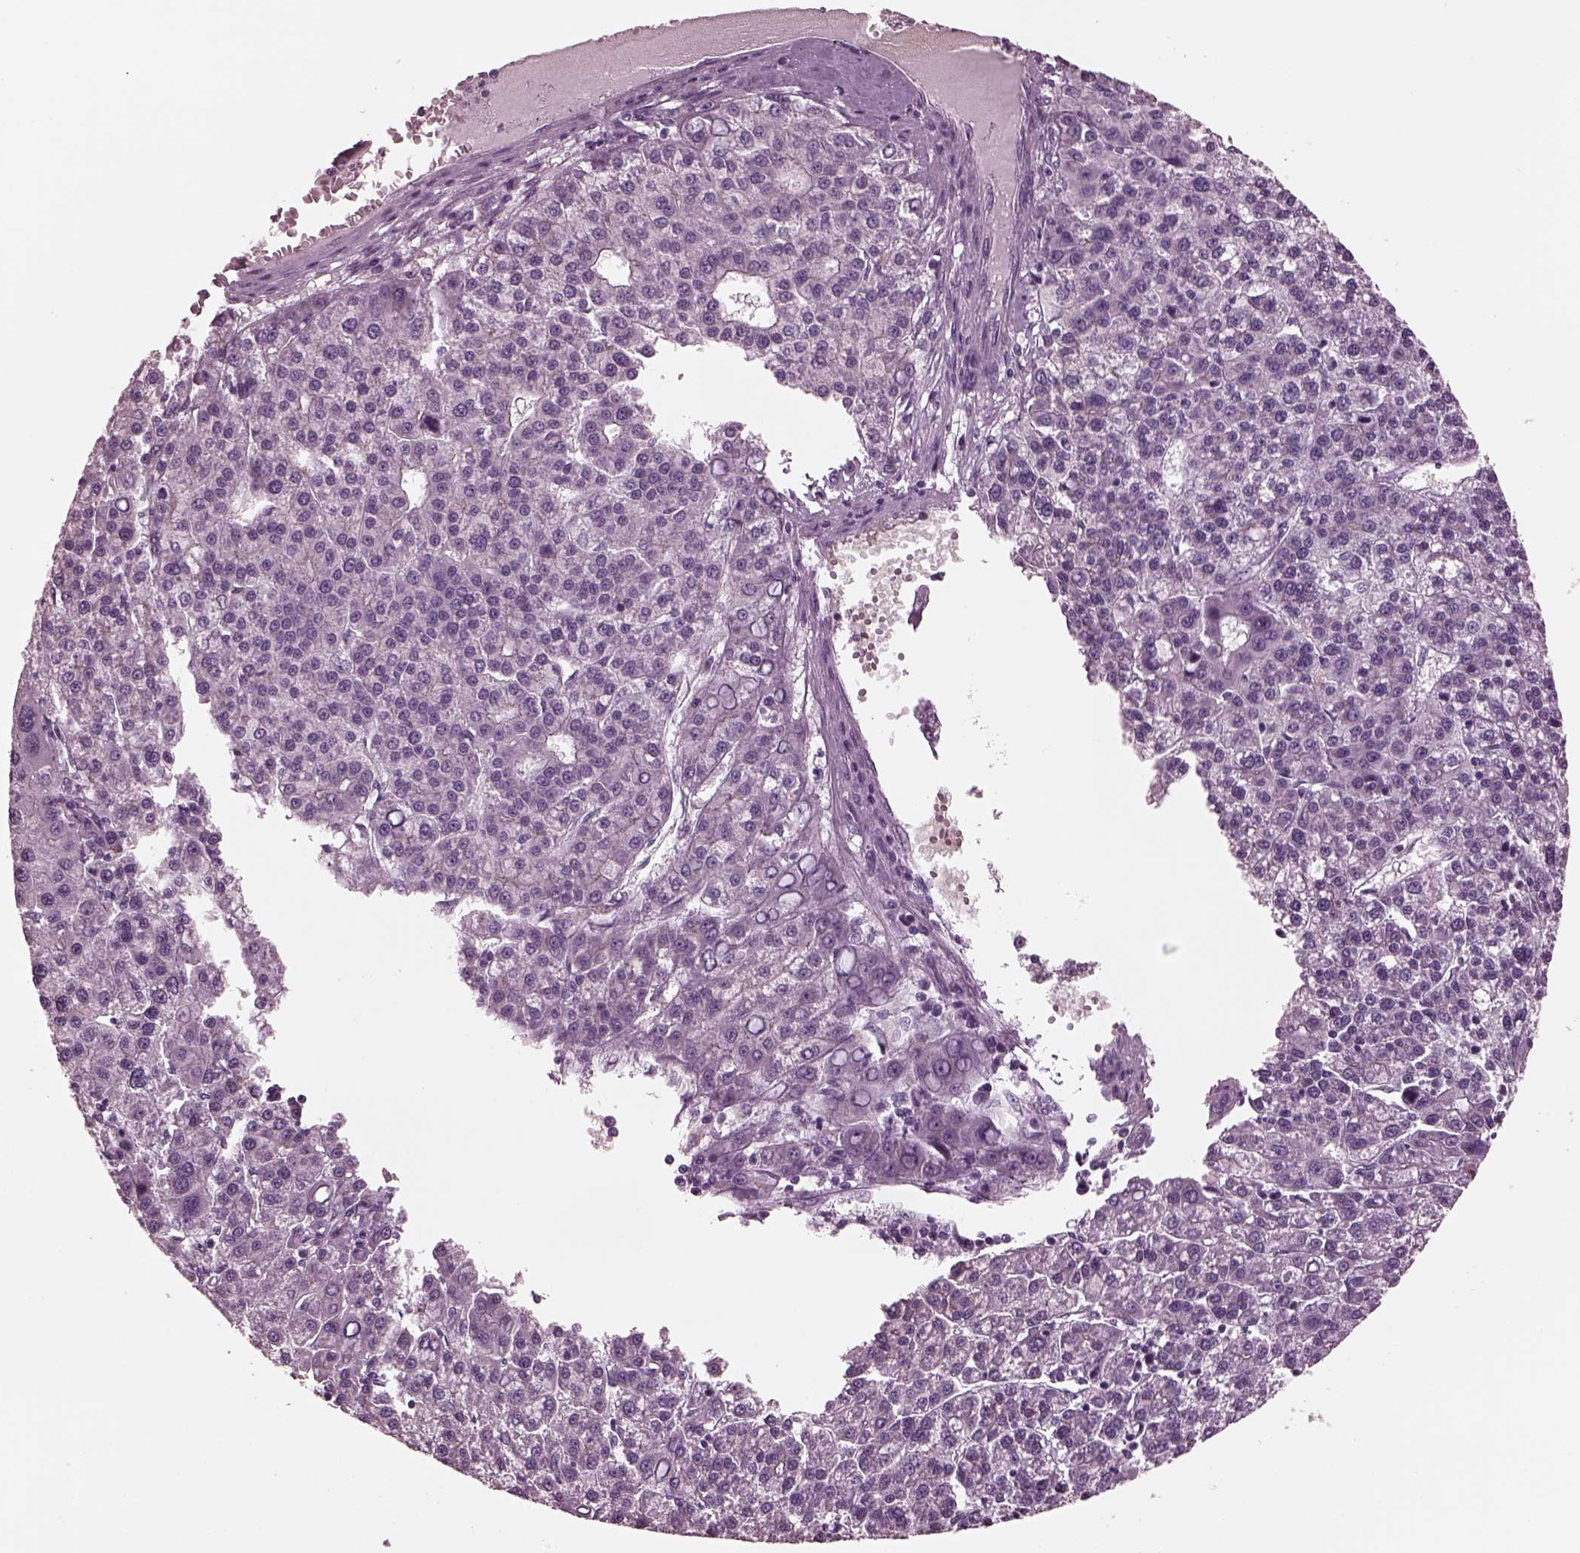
{"staining": {"intensity": "negative", "quantity": "none", "location": "none"}, "tissue": "liver cancer", "cell_type": "Tumor cells", "image_type": "cancer", "snomed": [{"axis": "morphology", "description": "Carcinoma, Hepatocellular, NOS"}, {"axis": "topography", "description": "Liver"}], "caption": "Immunohistochemistry (IHC) of liver cancer exhibits no expression in tumor cells.", "gene": "CGA", "patient": {"sex": "female", "age": 58}}